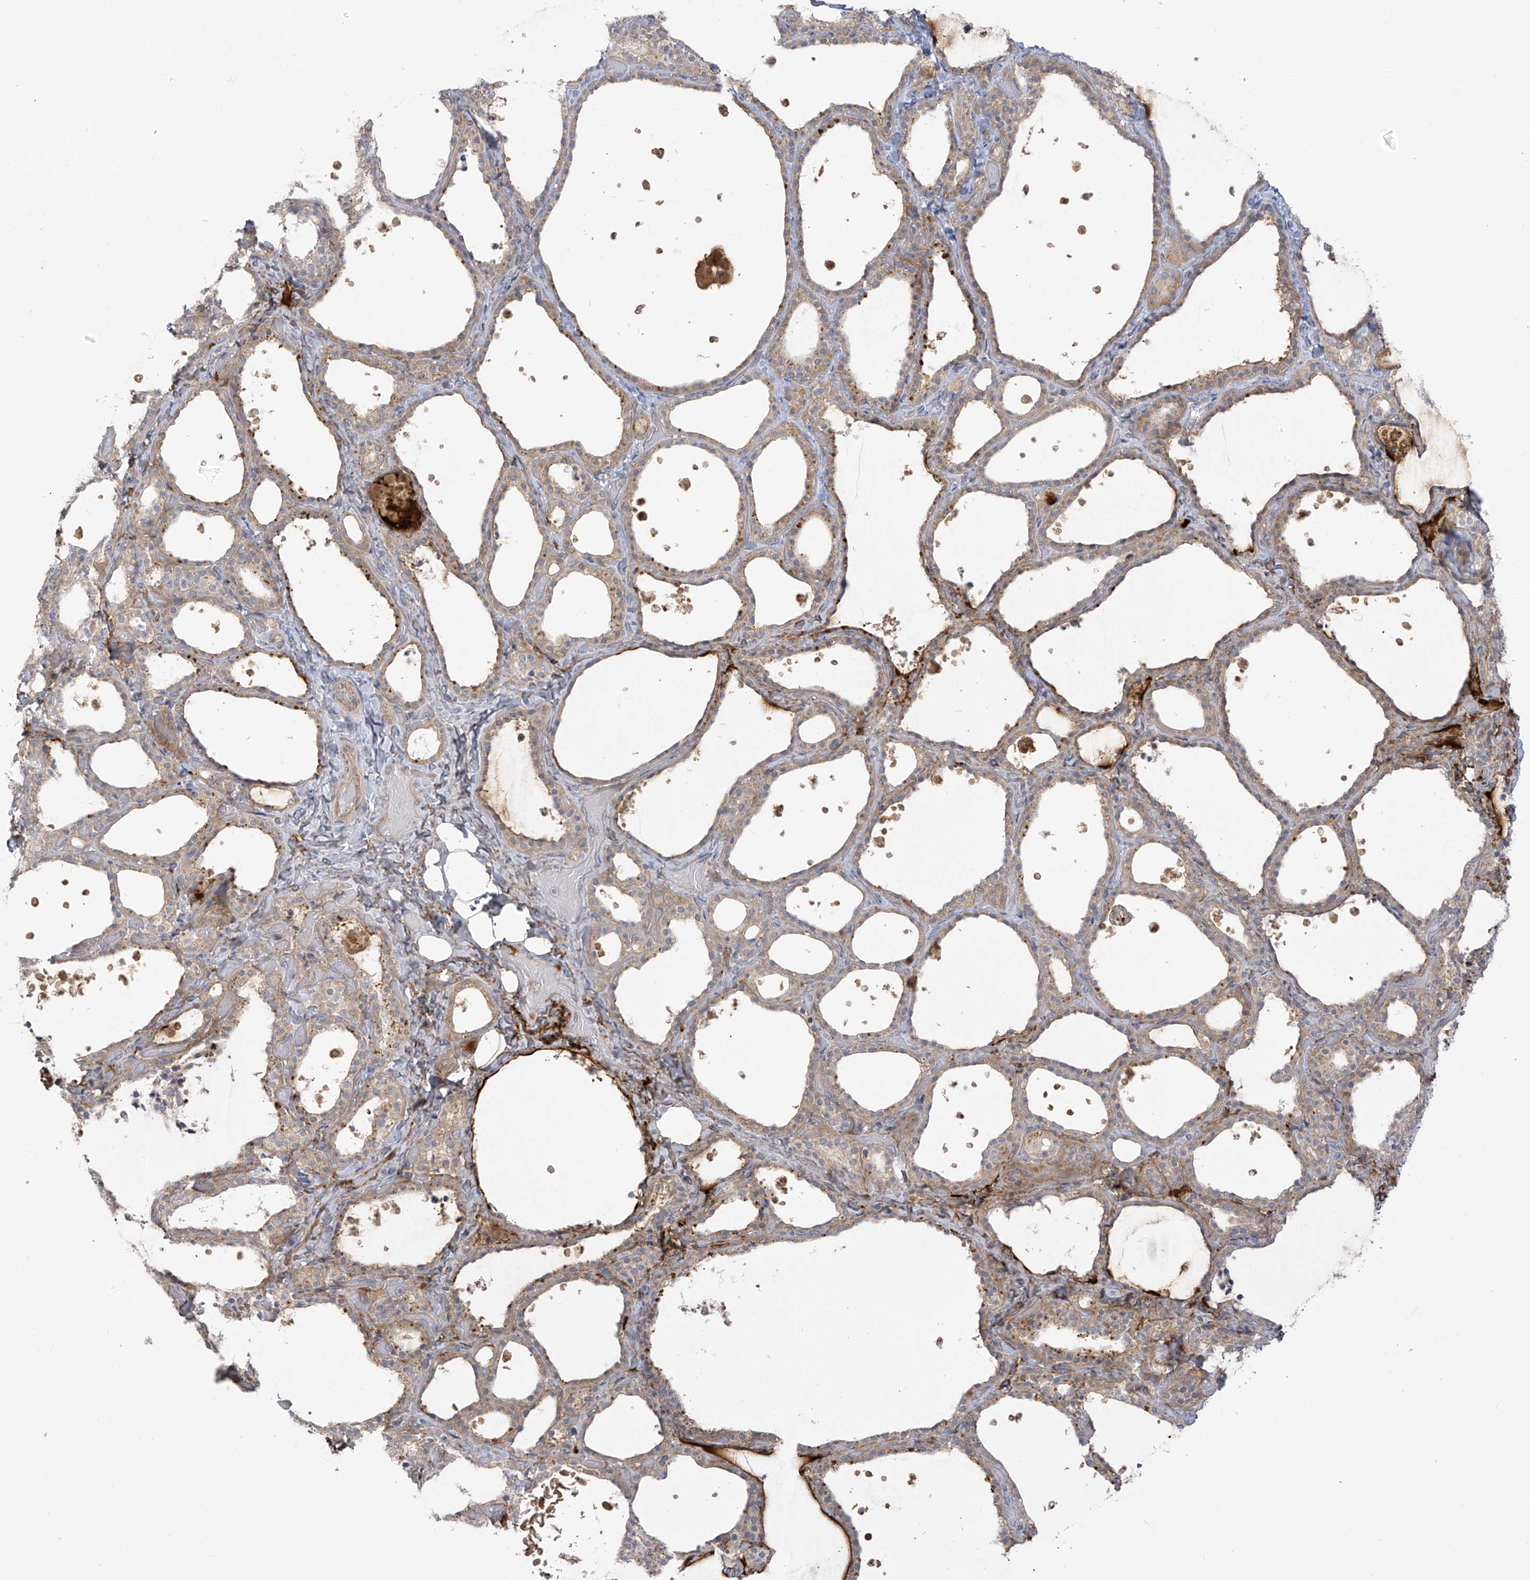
{"staining": {"intensity": "weak", "quantity": ">75%", "location": "cytoplasmic/membranous"}, "tissue": "thyroid gland", "cell_type": "Glandular cells", "image_type": "normal", "snomed": [{"axis": "morphology", "description": "Normal tissue, NOS"}, {"axis": "topography", "description": "Thyroid gland"}], "caption": "Protein expression analysis of normal thyroid gland displays weak cytoplasmic/membranous expression in about >75% of glandular cells. (Brightfield microscopy of DAB IHC at high magnification).", "gene": "EIPR1", "patient": {"sex": "female", "age": 44}}